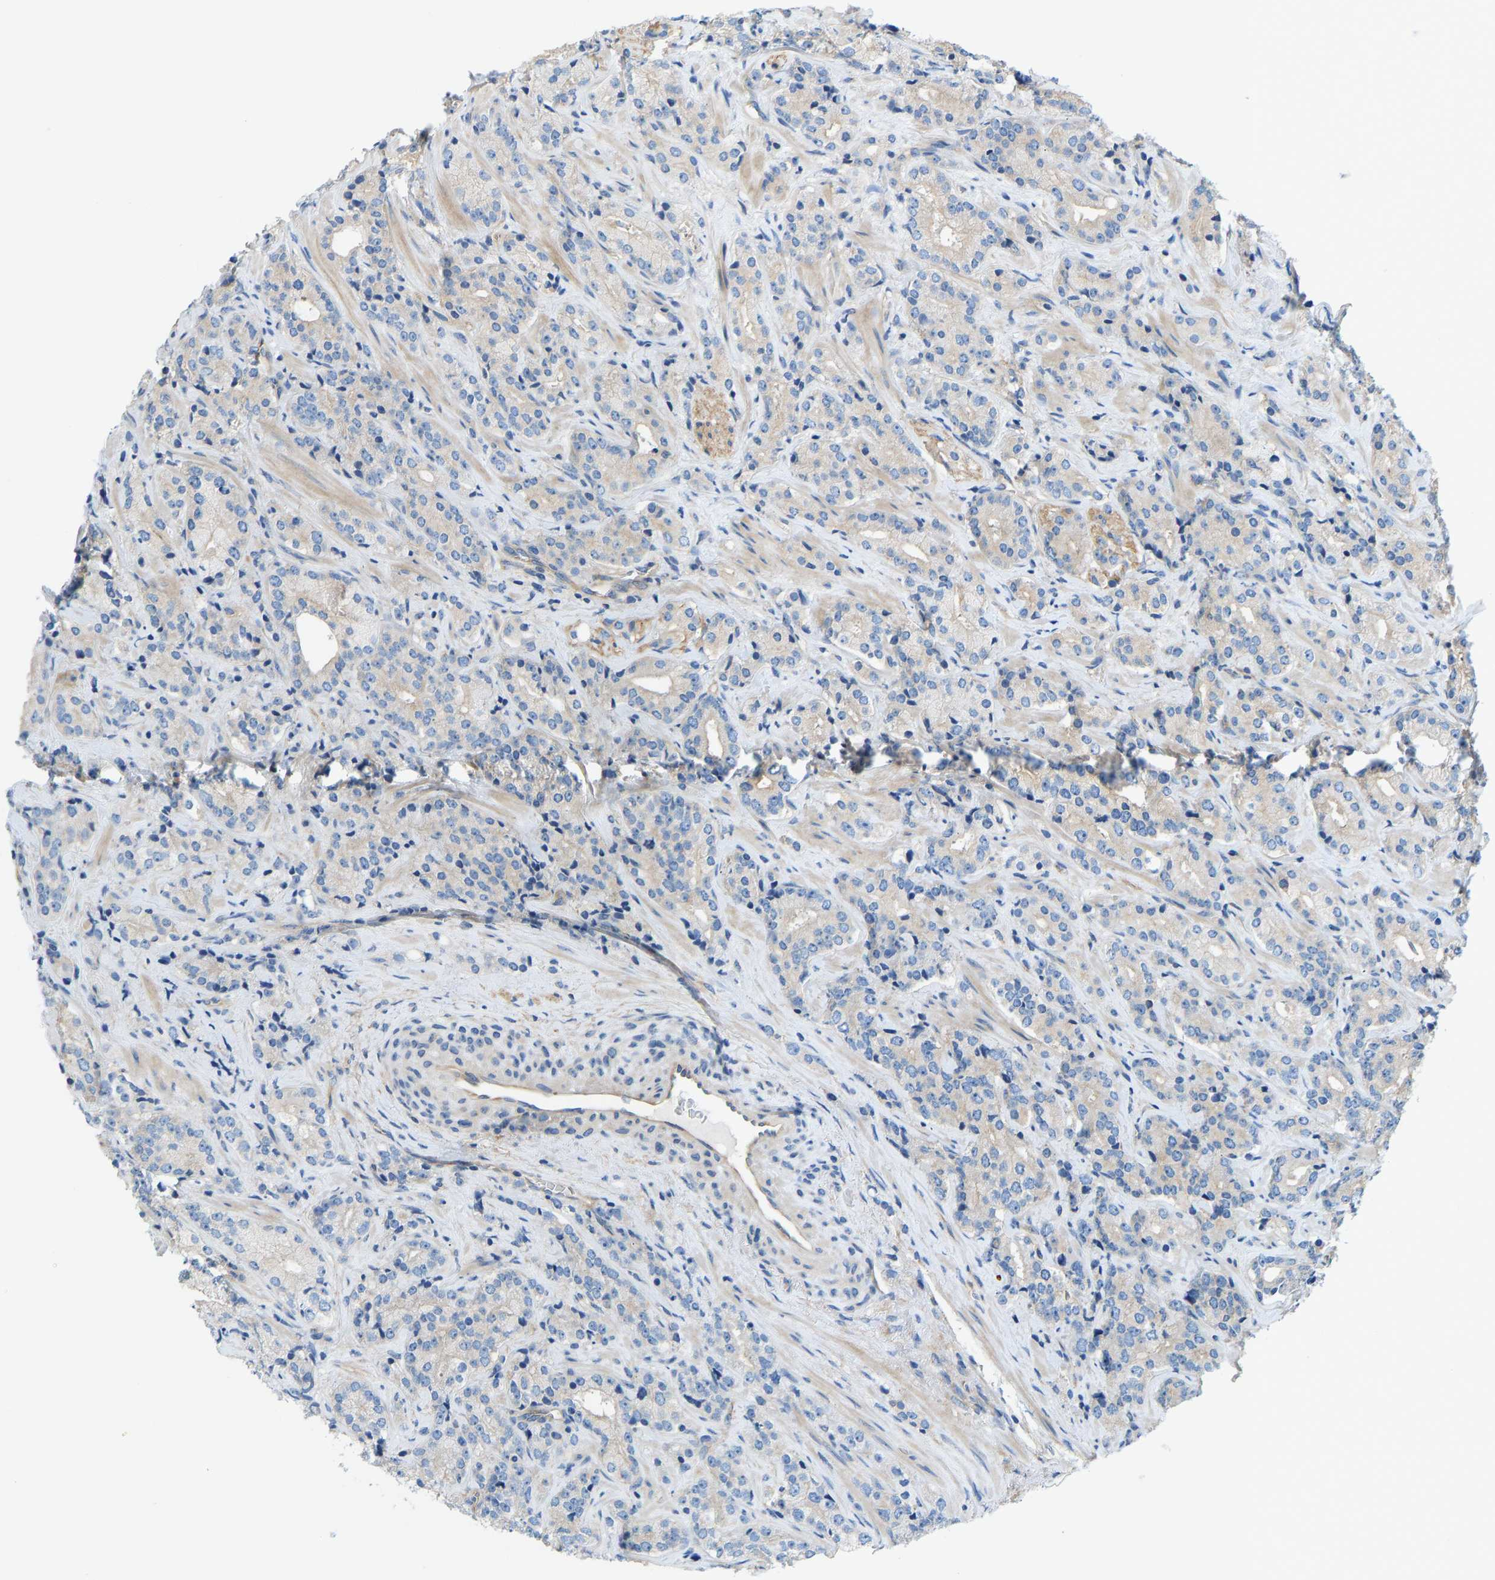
{"staining": {"intensity": "negative", "quantity": "none", "location": "none"}, "tissue": "prostate cancer", "cell_type": "Tumor cells", "image_type": "cancer", "snomed": [{"axis": "morphology", "description": "Adenocarcinoma, High grade"}, {"axis": "topography", "description": "Prostate"}], "caption": "DAB immunohistochemical staining of human high-grade adenocarcinoma (prostate) demonstrates no significant expression in tumor cells.", "gene": "CHAD", "patient": {"sex": "male", "age": 71}}